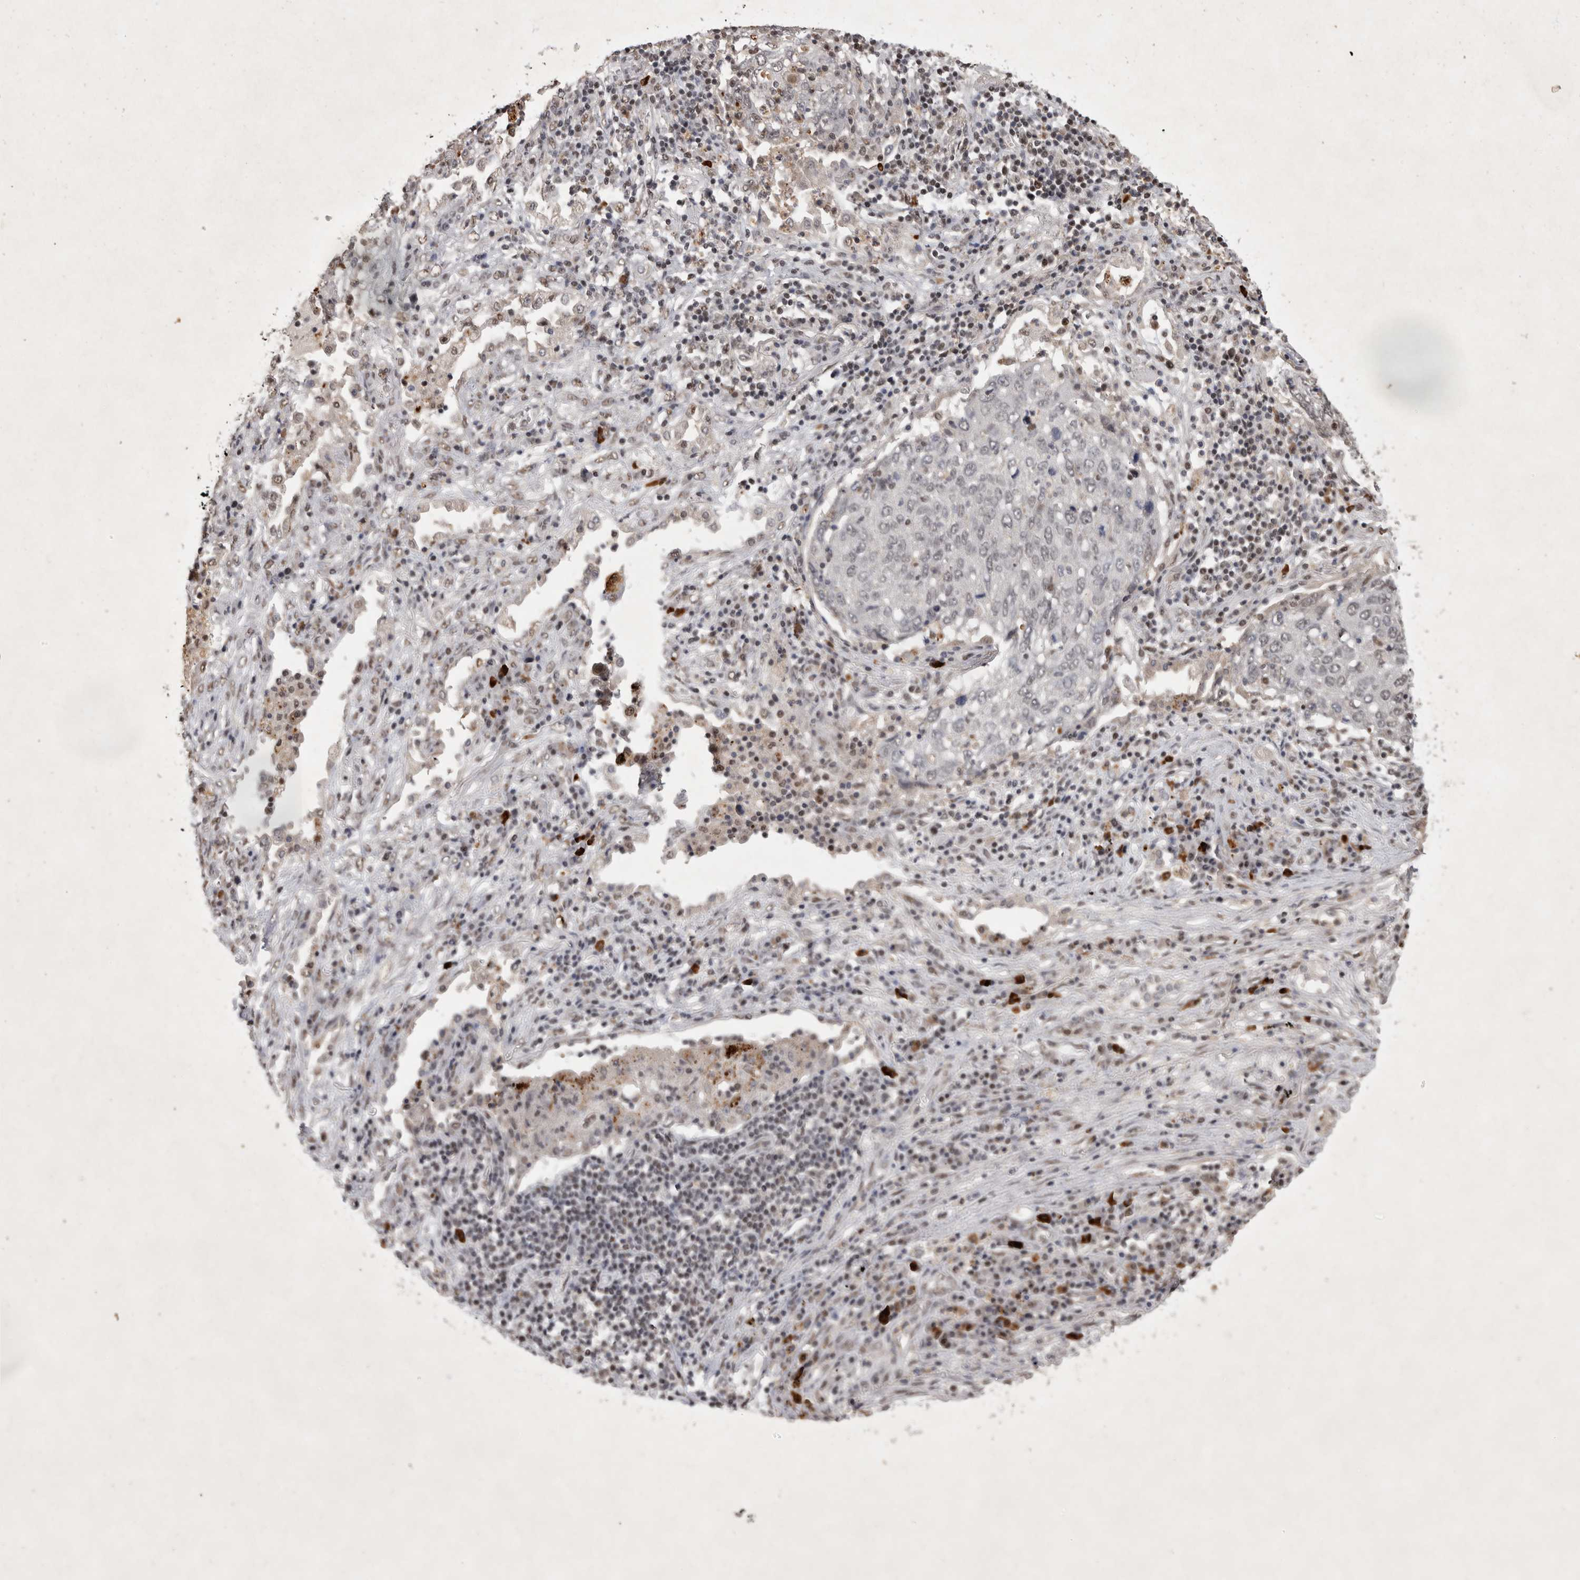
{"staining": {"intensity": "weak", "quantity": "<25%", "location": "nuclear"}, "tissue": "lung cancer", "cell_type": "Tumor cells", "image_type": "cancer", "snomed": [{"axis": "morphology", "description": "Squamous cell carcinoma, NOS"}, {"axis": "topography", "description": "Lung"}], "caption": "Human lung cancer stained for a protein using immunohistochemistry demonstrates no staining in tumor cells.", "gene": "XRCC5", "patient": {"sex": "female", "age": 63}}